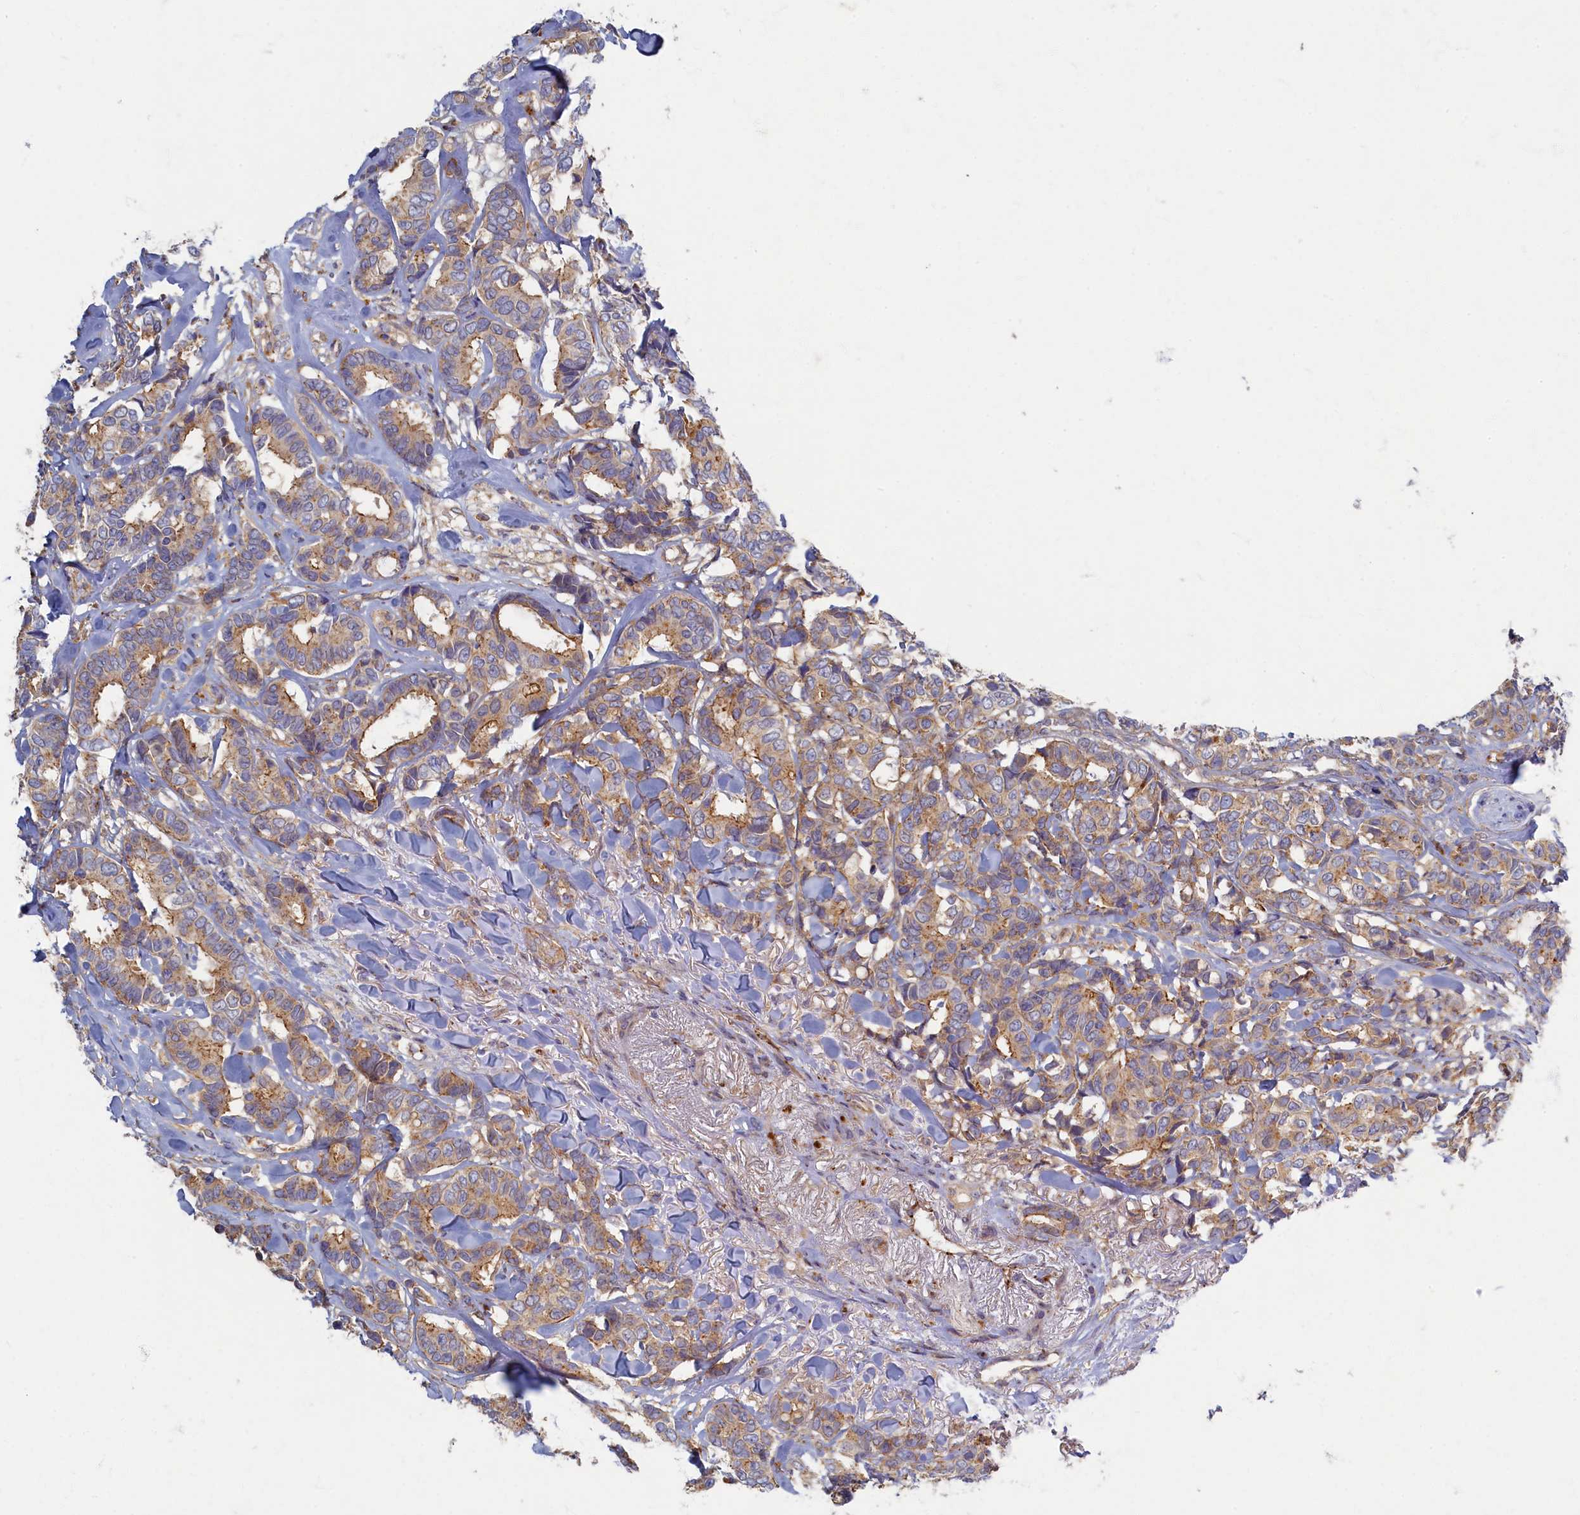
{"staining": {"intensity": "moderate", "quantity": ">75%", "location": "cytoplasmic/membranous"}, "tissue": "breast cancer", "cell_type": "Tumor cells", "image_type": "cancer", "snomed": [{"axis": "morphology", "description": "Duct carcinoma"}, {"axis": "topography", "description": "Breast"}], "caption": "Invasive ductal carcinoma (breast) stained with DAB (3,3'-diaminobenzidine) immunohistochemistry shows medium levels of moderate cytoplasmic/membranous positivity in about >75% of tumor cells.", "gene": "PSMG2", "patient": {"sex": "female", "age": 87}}